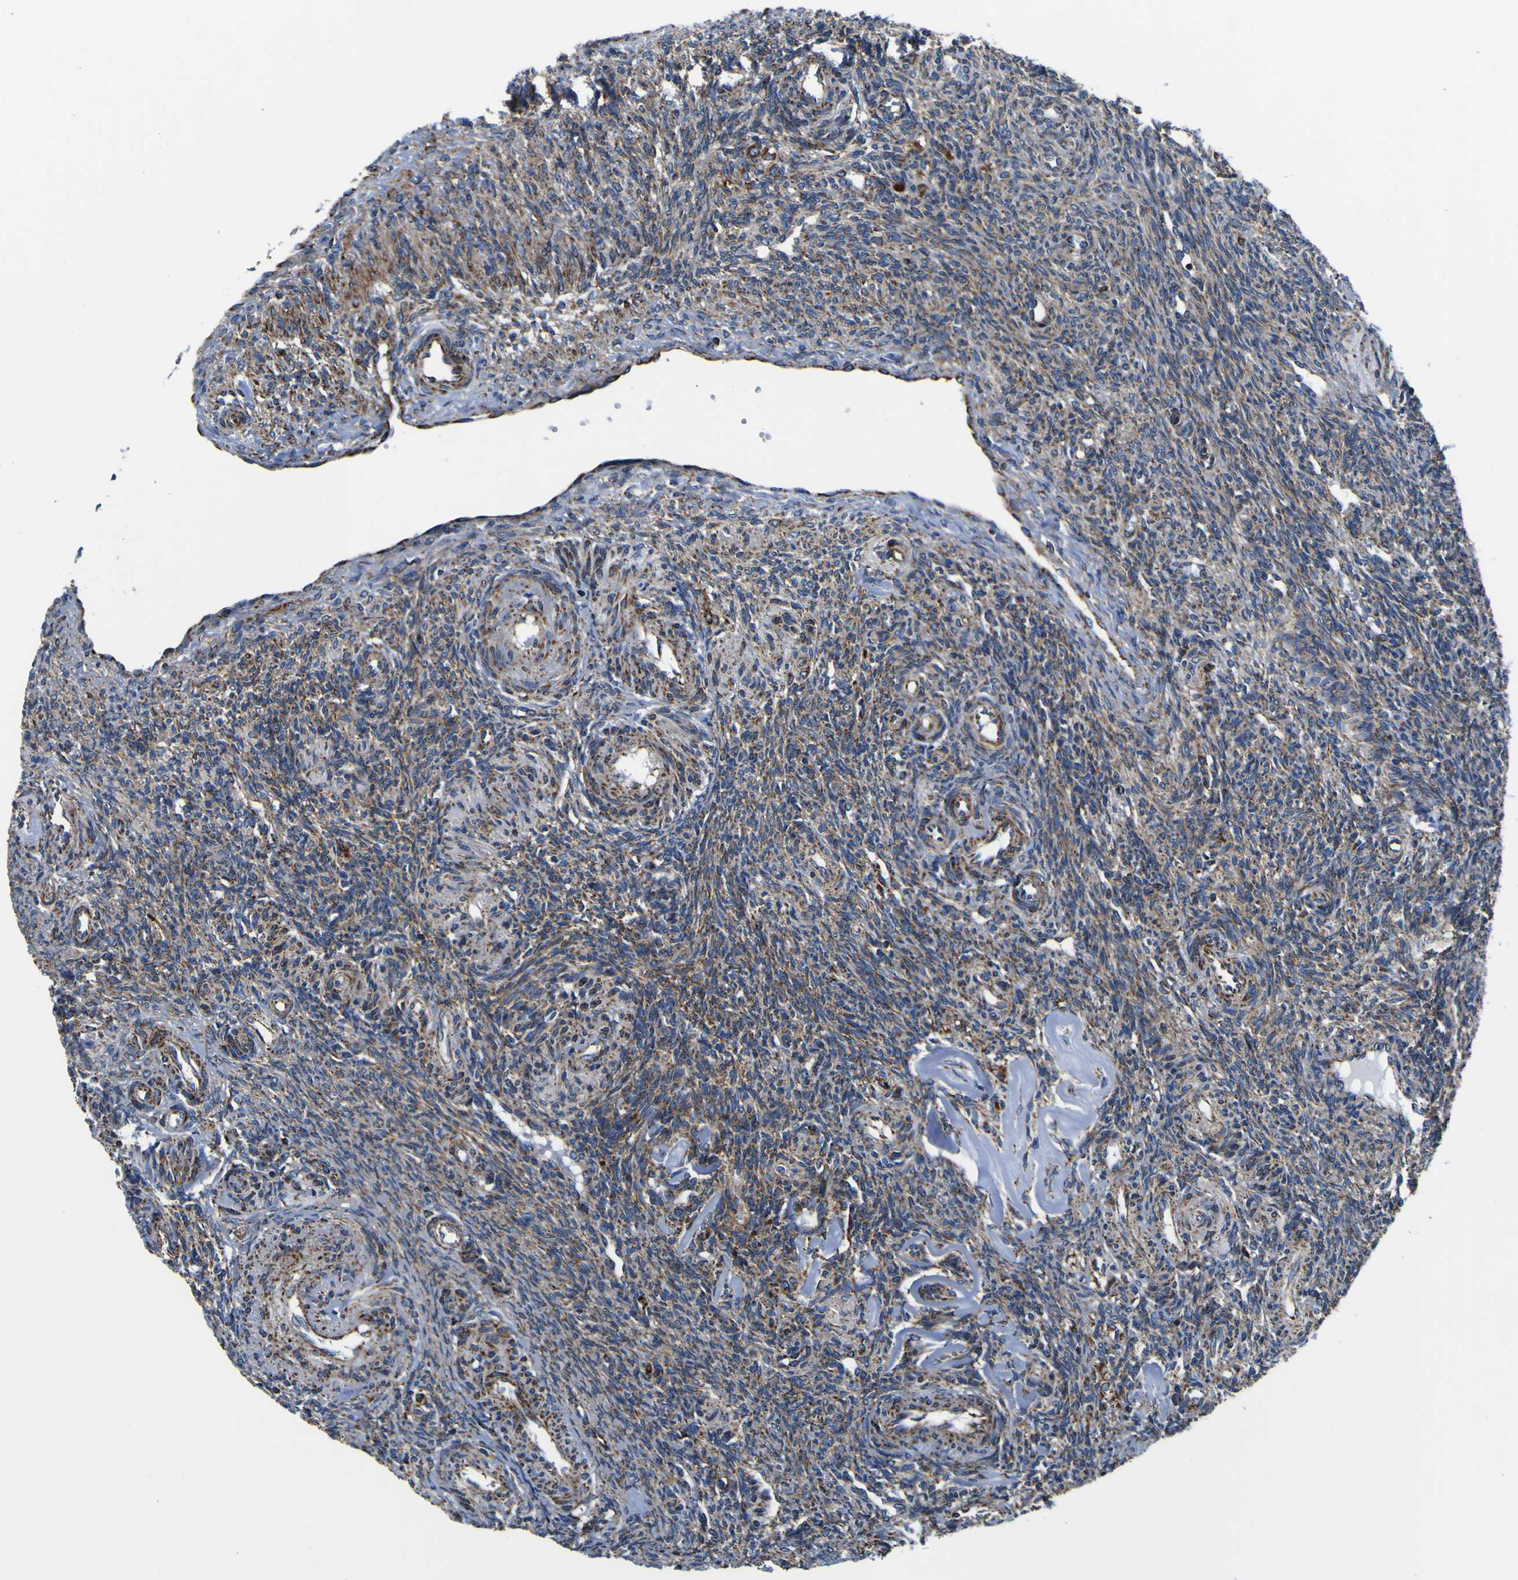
{"staining": {"intensity": "strong", "quantity": "25%-75%", "location": "cytoplasmic/membranous"}, "tissue": "ovary", "cell_type": "Ovarian stroma cells", "image_type": "normal", "snomed": [{"axis": "morphology", "description": "Normal tissue, NOS"}, {"axis": "topography", "description": "Ovary"}], "caption": "DAB (3,3'-diaminobenzidine) immunohistochemical staining of normal human ovary demonstrates strong cytoplasmic/membranous protein positivity in approximately 25%-75% of ovarian stroma cells. Nuclei are stained in blue.", "gene": "PTRH2", "patient": {"sex": "female", "age": 41}}